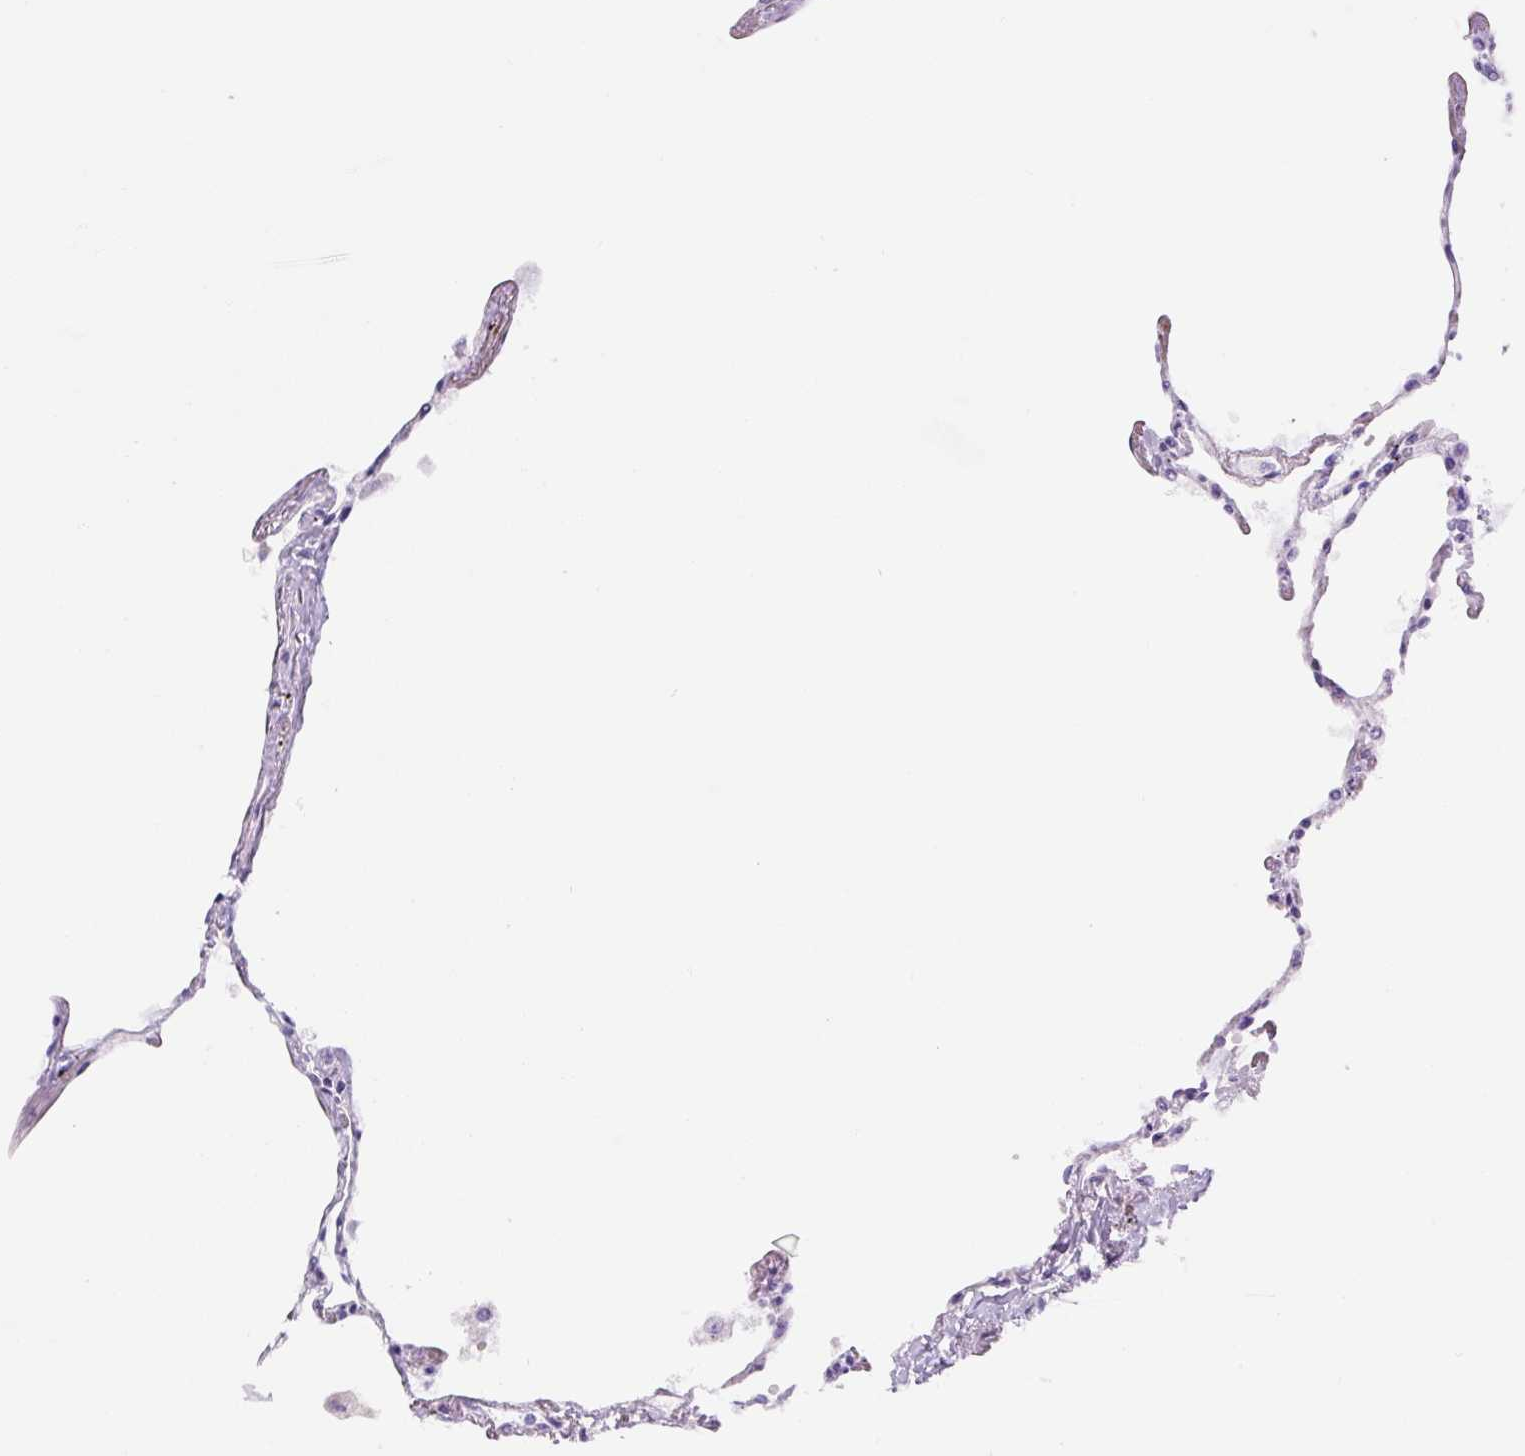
{"staining": {"intensity": "negative", "quantity": "none", "location": "none"}, "tissue": "lung", "cell_type": "Alveolar cells", "image_type": "normal", "snomed": [{"axis": "morphology", "description": "Normal tissue, NOS"}, {"axis": "topography", "description": "Lung"}], "caption": "Immunohistochemistry histopathology image of normal human lung stained for a protein (brown), which reveals no positivity in alveolar cells. (DAB (3,3'-diaminobenzidine) immunohistochemistry (IHC), high magnification).", "gene": "ASB4", "patient": {"sex": "female", "age": 67}}